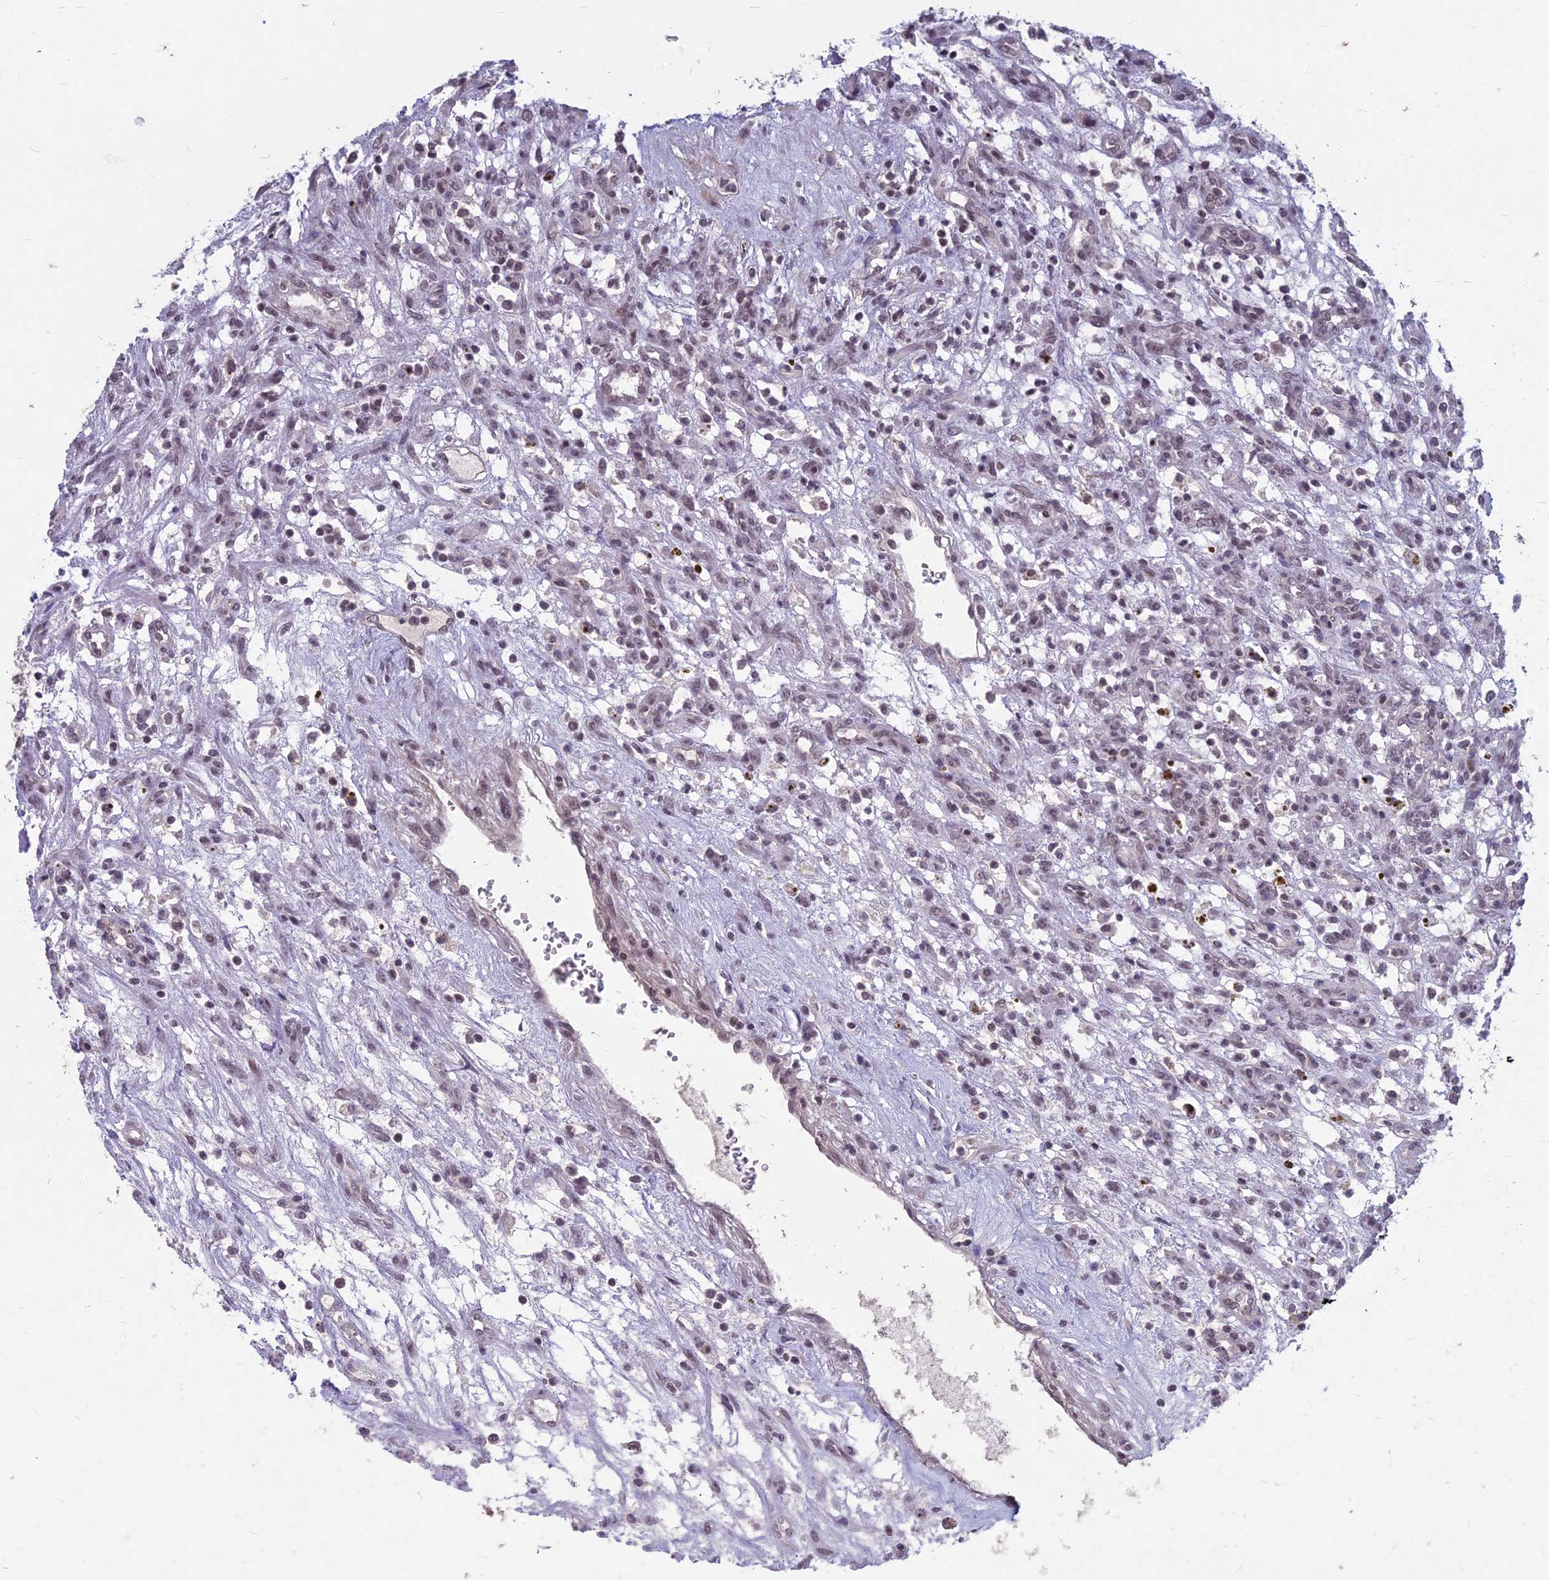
{"staining": {"intensity": "weak", "quantity": "25%-75%", "location": "nuclear"}, "tissue": "renal cancer", "cell_type": "Tumor cells", "image_type": "cancer", "snomed": [{"axis": "morphology", "description": "Adenocarcinoma, NOS"}, {"axis": "topography", "description": "Kidney"}], "caption": "Weak nuclear expression is present in about 25%-75% of tumor cells in adenocarcinoma (renal).", "gene": "KAT7", "patient": {"sex": "female", "age": 57}}